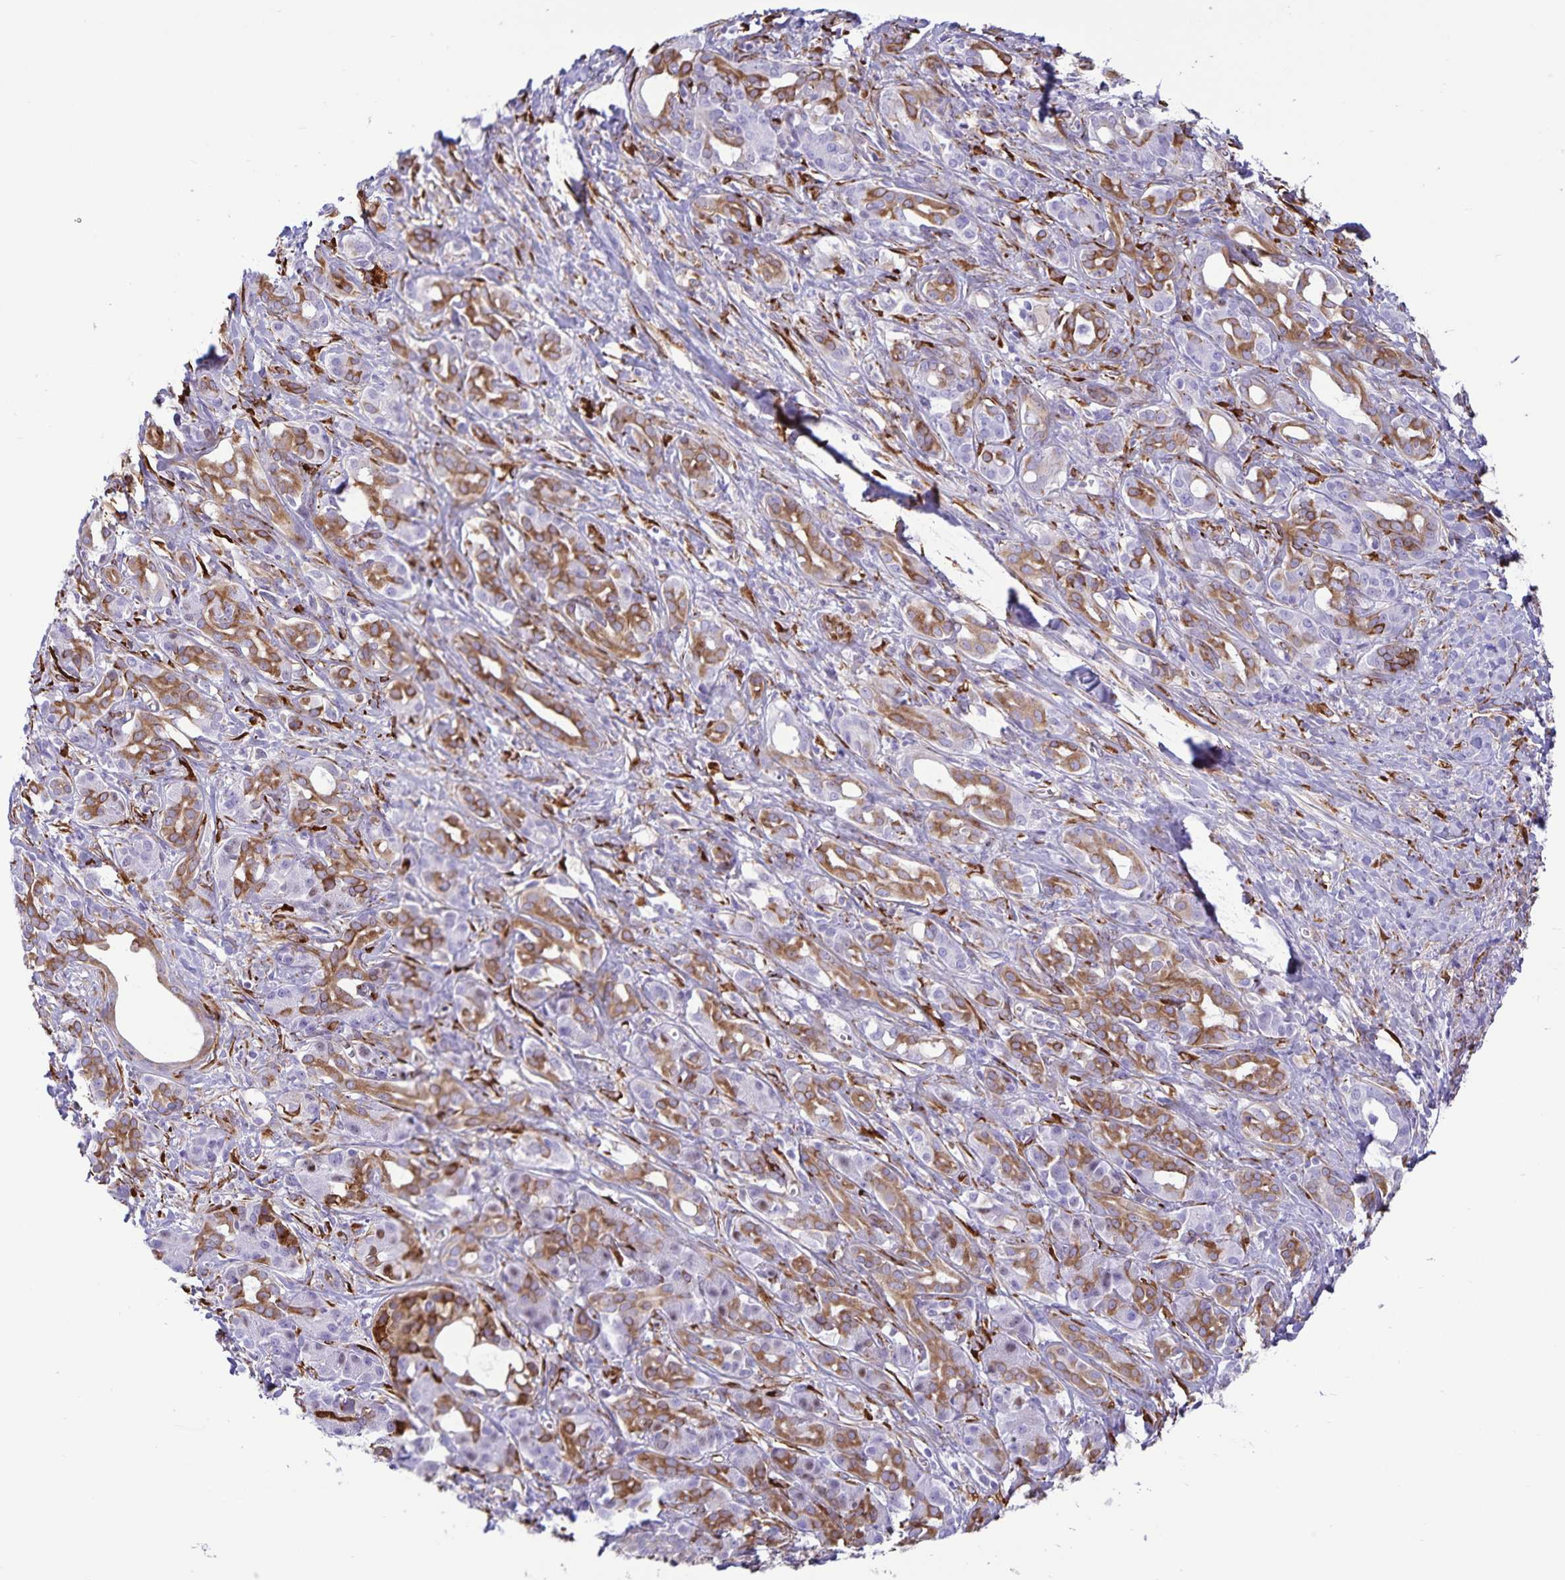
{"staining": {"intensity": "moderate", "quantity": ">75%", "location": "cytoplasmic/membranous"}, "tissue": "pancreatic cancer", "cell_type": "Tumor cells", "image_type": "cancer", "snomed": [{"axis": "morphology", "description": "Adenocarcinoma, NOS"}, {"axis": "topography", "description": "Pancreas"}], "caption": "Tumor cells exhibit medium levels of moderate cytoplasmic/membranous expression in about >75% of cells in human pancreatic adenocarcinoma. Using DAB (brown) and hematoxylin (blue) stains, captured at high magnification using brightfield microscopy.", "gene": "RCN1", "patient": {"sex": "male", "age": 61}}